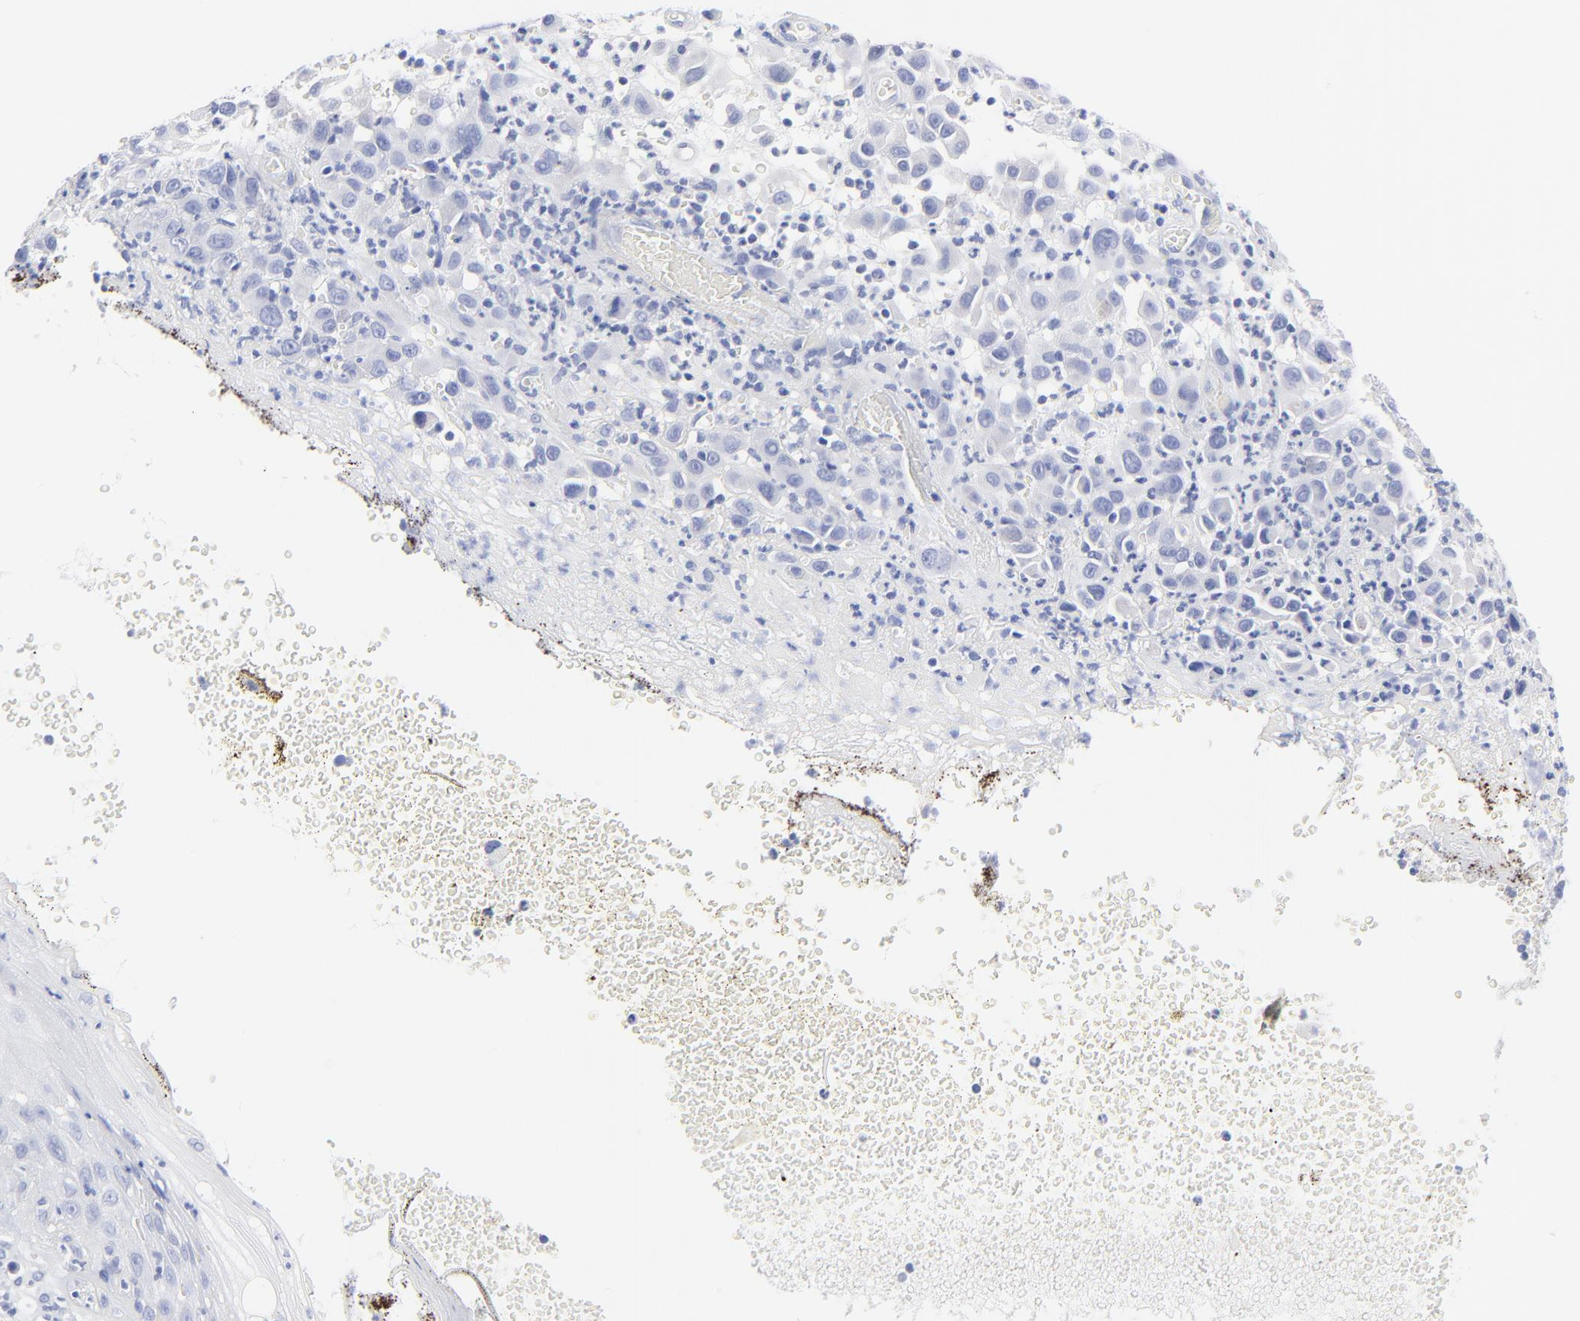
{"staining": {"intensity": "weak", "quantity": "<25%", "location": "cytoplasmic/membranous"}, "tissue": "melanoma", "cell_type": "Tumor cells", "image_type": "cancer", "snomed": [{"axis": "morphology", "description": "Malignant melanoma, NOS"}, {"axis": "topography", "description": "Skin"}], "caption": "Immunohistochemistry micrograph of neoplastic tissue: human malignant melanoma stained with DAB demonstrates no significant protein expression in tumor cells.", "gene": "PSD3", "patient": {"sex": "female", "age": 21}}